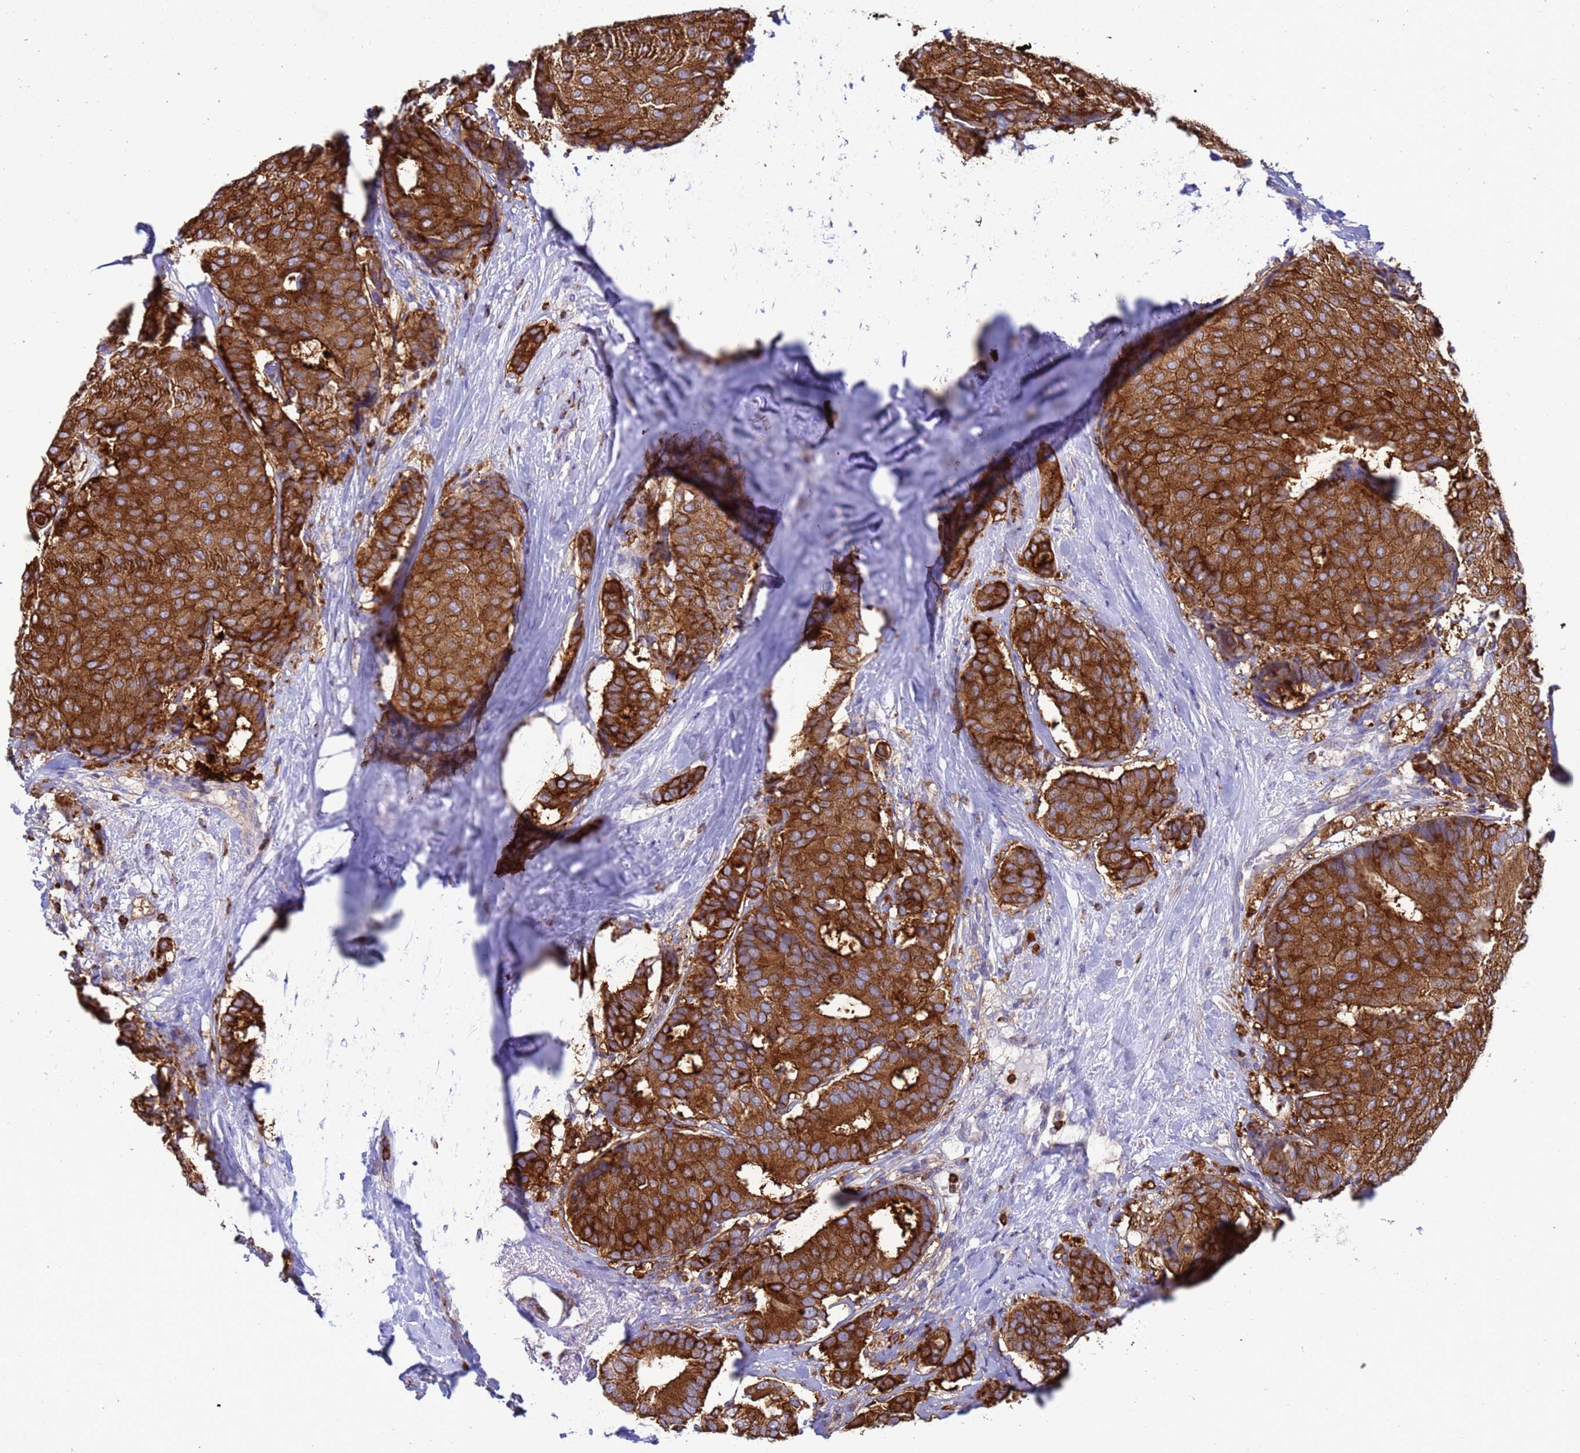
{"staining": {"intensity": "strong", "quantity": ">75%", "location": "cytoplasmic/membranous"}, "tissue": "breast cancer", "cell_type": "Tumor cells", "image_type": "cancer", "snomed": [{"axis": "morphology", "description": "Duct carcinoma"}, {"axis": "topography", "description": "Breast"}], "caption": "This image shows immunohistochemistry (IHC) staining of human infiltrating ductal carcinoma (breast), with high strong cytoplasmic/membranous staining in approximately >75% of tumor cells.", "gene": "EZR", "patient": {"sex": "female", "age": 75}}